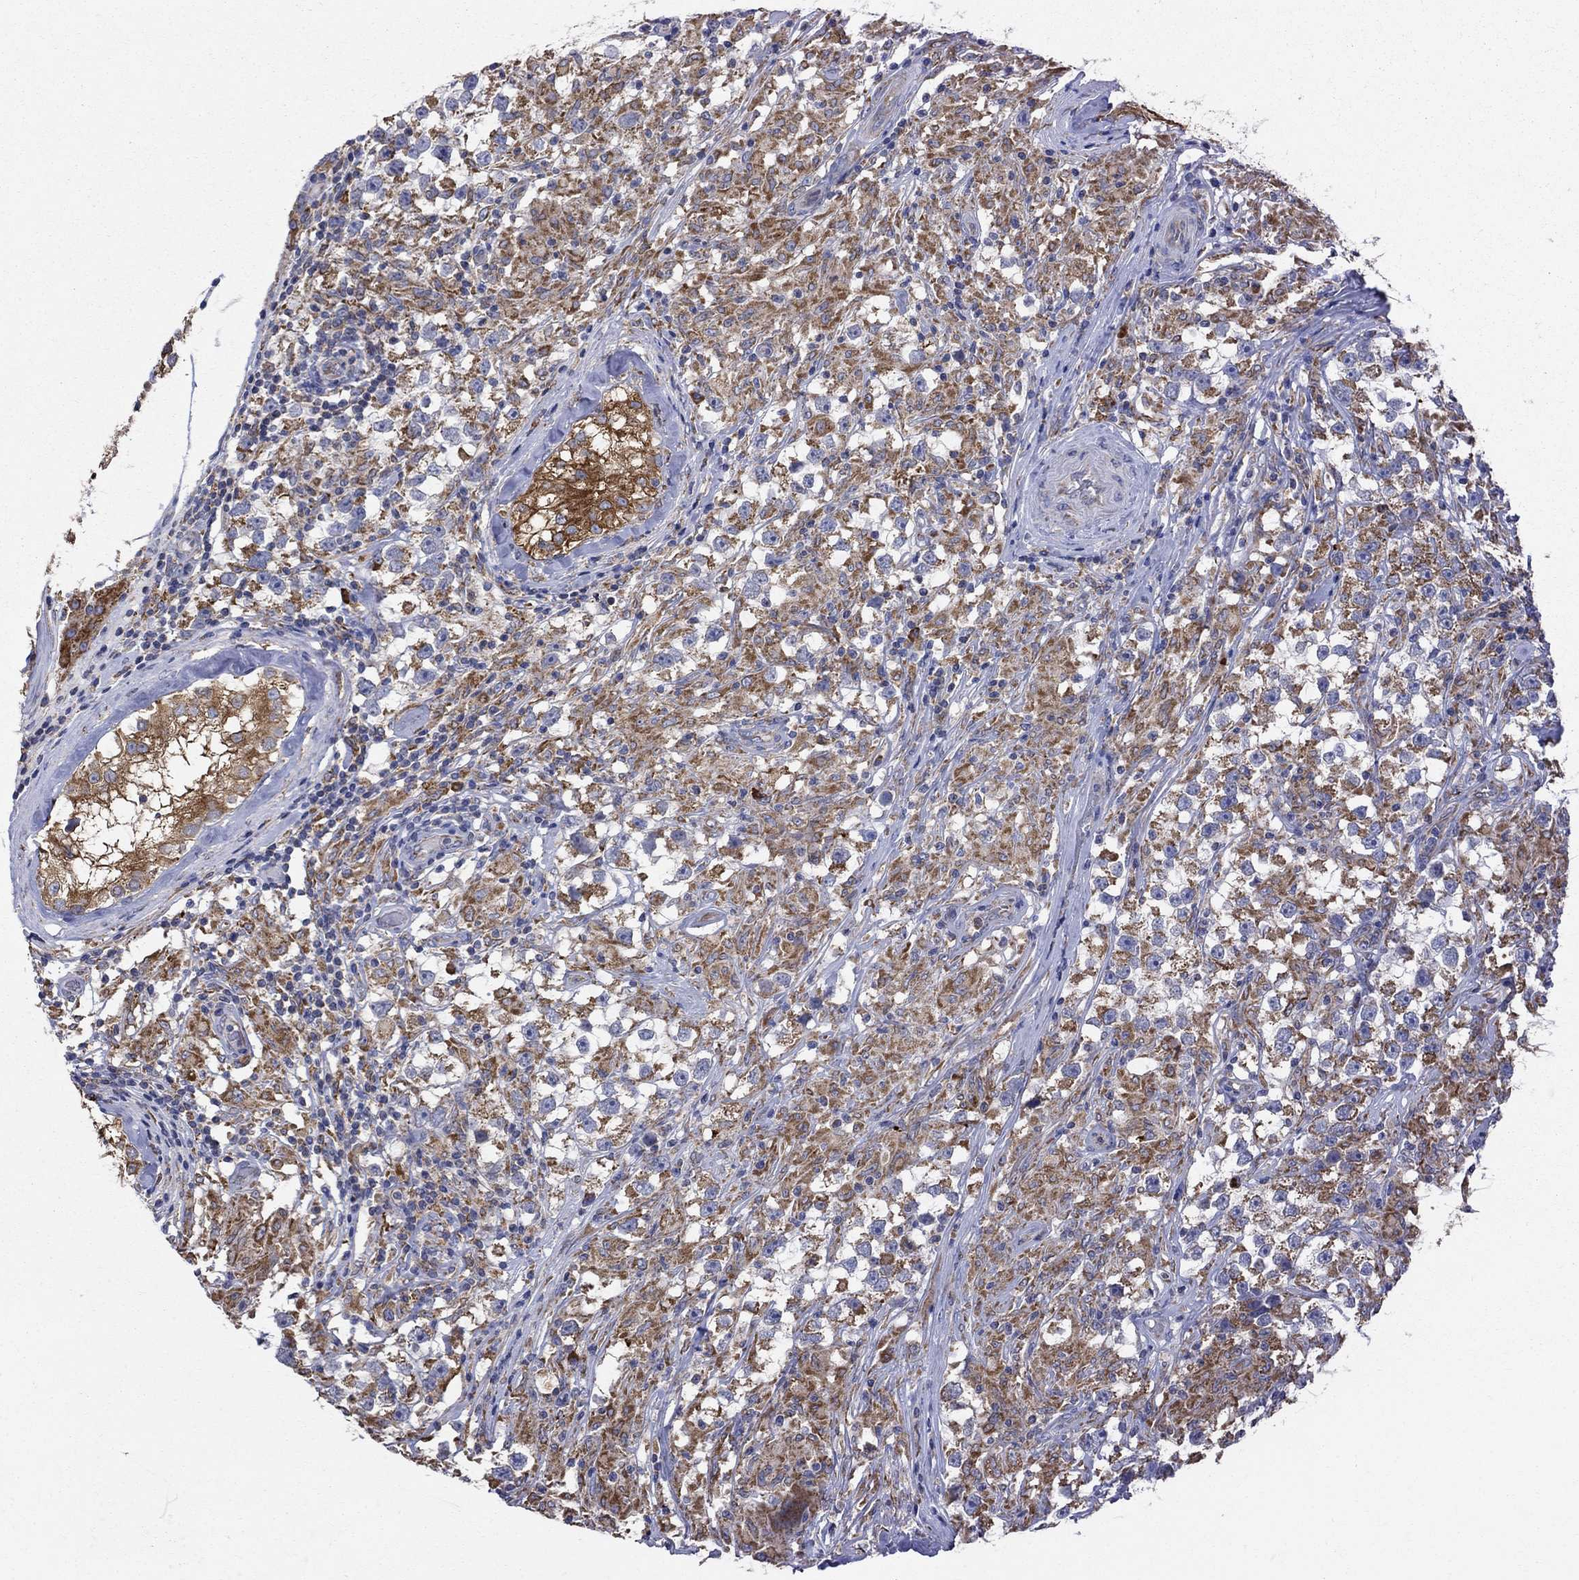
{"staining": {"intensity": "strong", "quantity": ">75%", "location": "cytoplasmic/membranous"}, "tissue": "testis cancer", "cell_type": "Tumor cells", "image_type": "cancer", "snomed": [{"axis": "morphology", "description": "Seminoma, NOS"}, {"axis": "topography", "description": "Testis"}], "caption": "Strong cytoplasmic/membranous expression for a protein is identified in about >75% of tumor cells of testis cancer (seminoma) using IHC.", "gene": "PRDX4", "patient": {"sex": "male", "age": 46}}